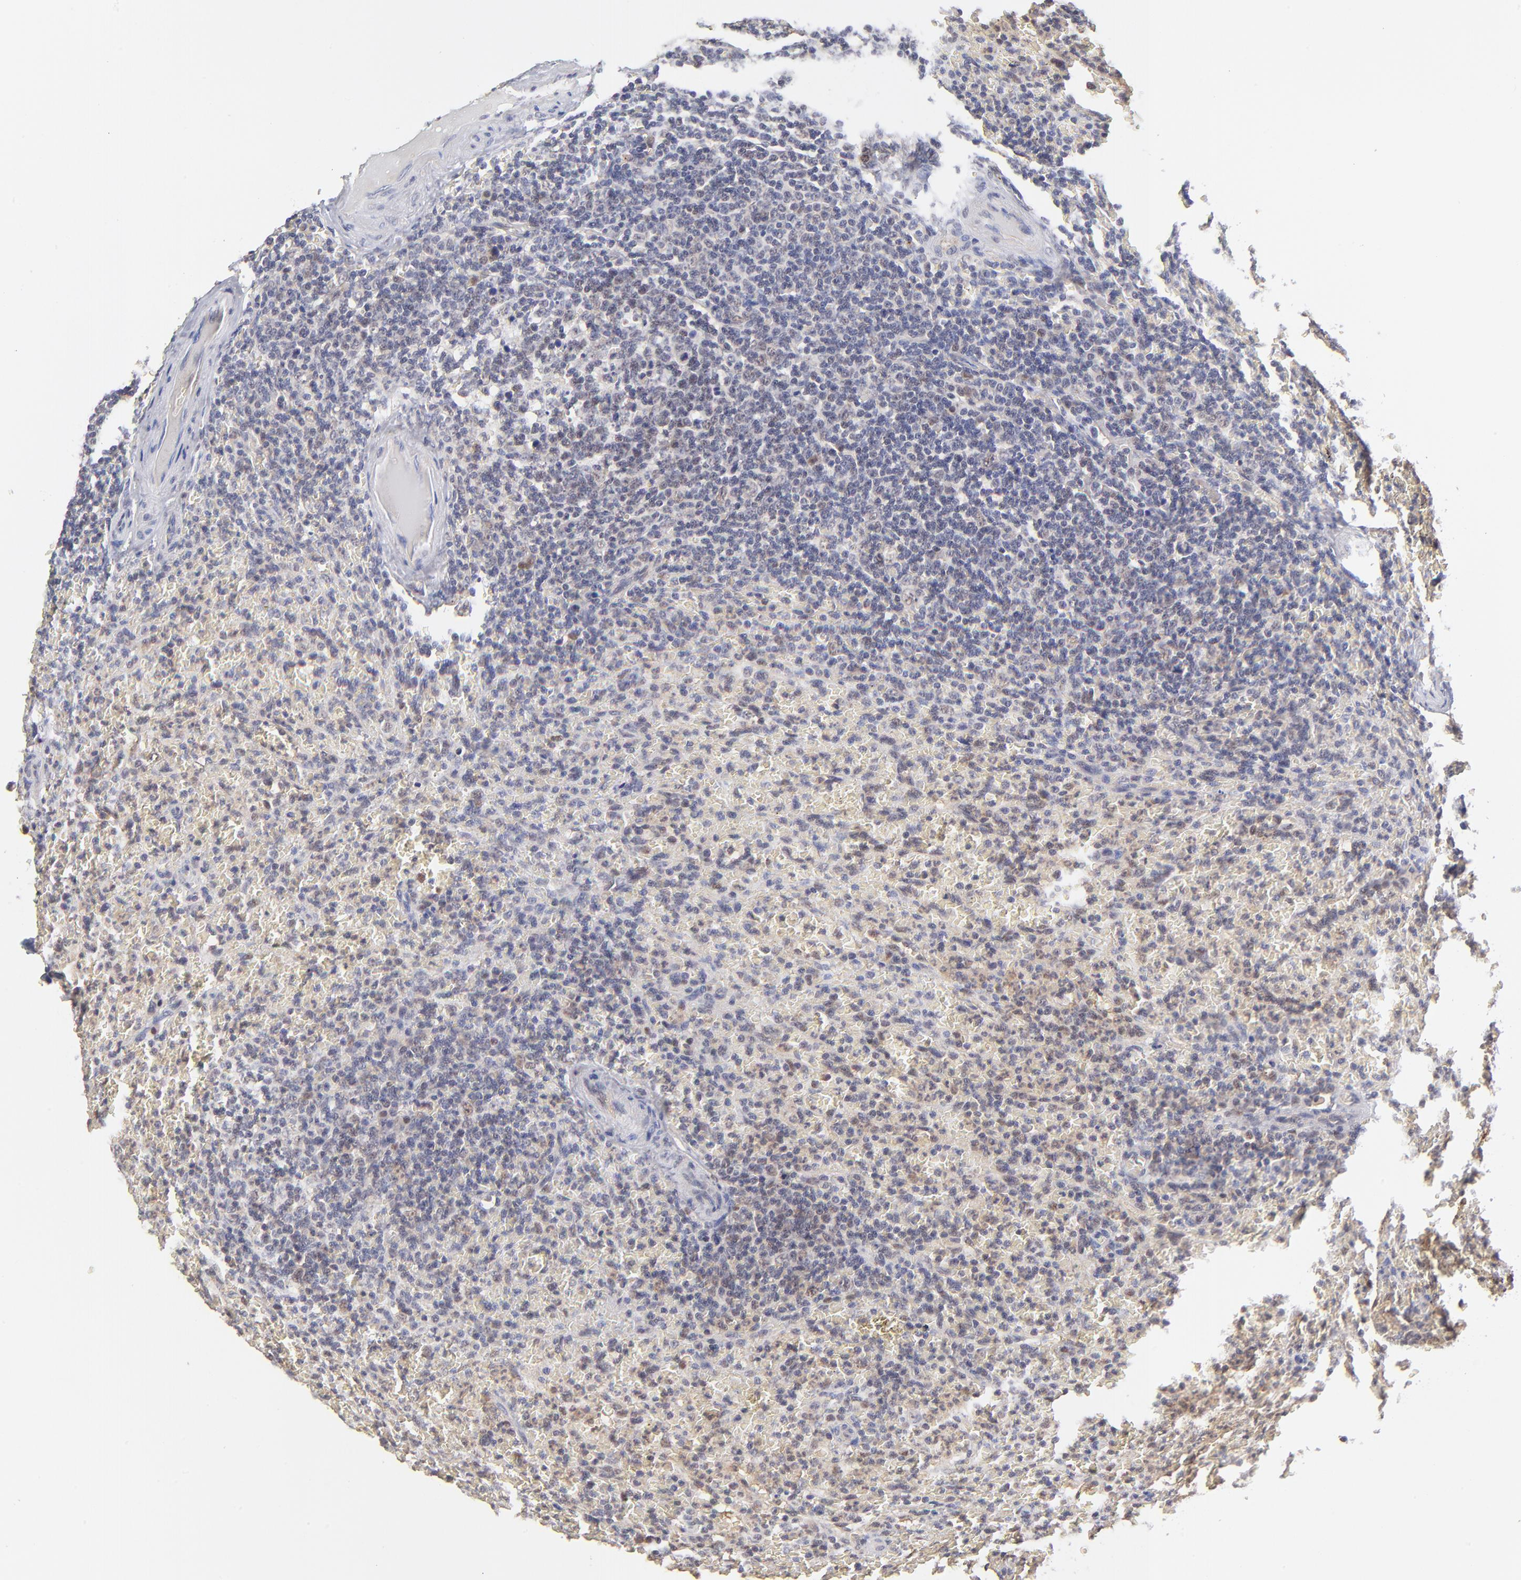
{"staining": {"intensity": "weak", "quantity": "<25%", "location": "nuclear"}, "tissue": "lymphoma", "cell_type": "Tumor cells", "image_type": "cancer", "snomed": [{"axis": "morphology", "description": "Malignant lymphoma, non-Hodgkin's type, Low grade"}, {"axis": "topography", "description": "Spleen"}], "caption": "The histopathology image demonstrates no staining of tumor cells in lymphoma.", "gene": "PSMC4", "patient": {"sex": "female", "age": 64}}